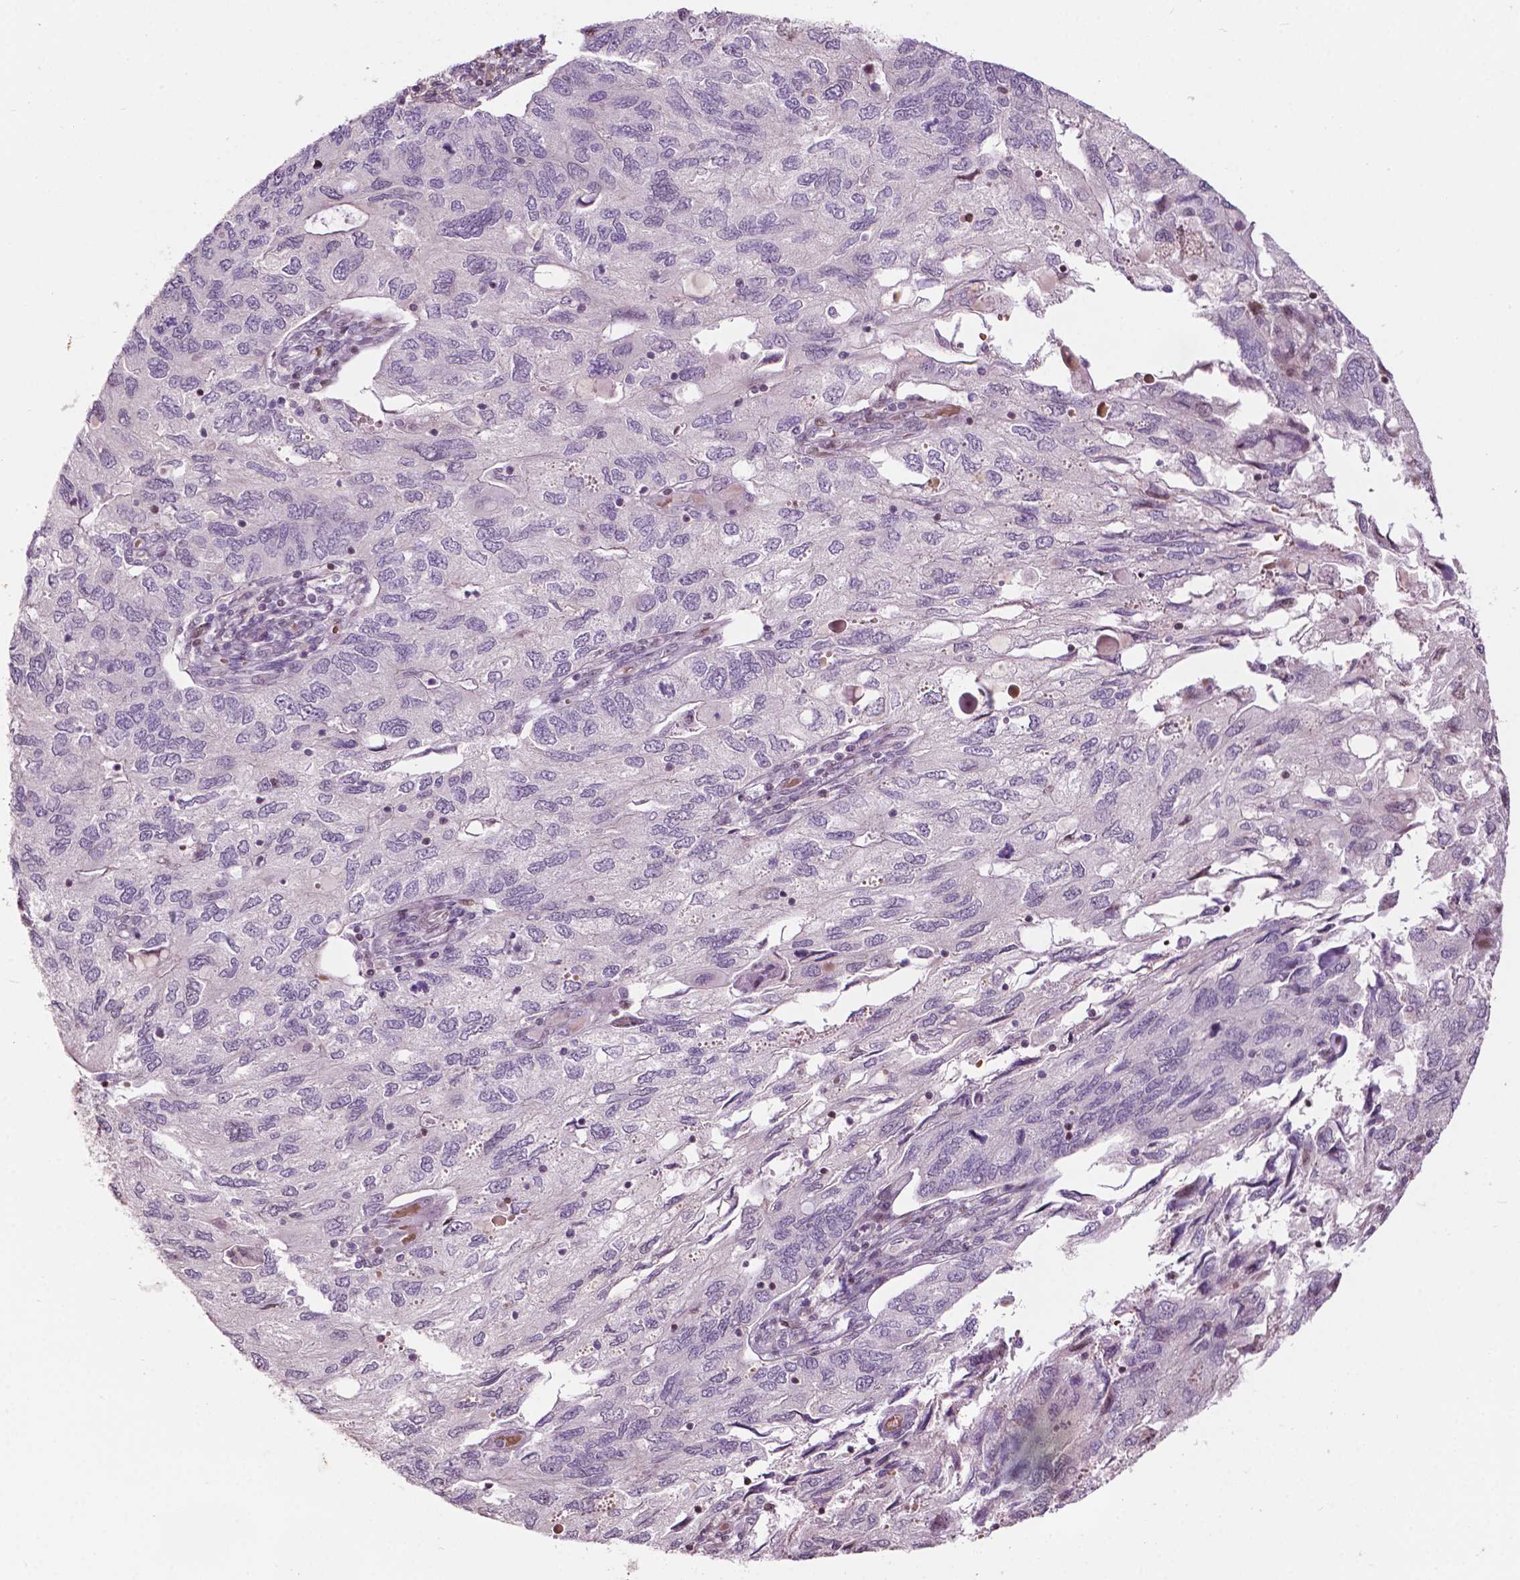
{"staining": {"intensity": "negative", "quantity": "none", "location": "none"}, "tissue": "endometrial cancer", "cell_type": "Tumor cells", "image_type": "cancer", "snomed": [{"axis": "morphology", "description": "Carcinoma, NOS"}, {"axis": "topography", "description": "Uterus"}], "caption": "Tumor cells are negative for brown protein staining in endometrial carcinoma. The staining was performed using DAB (3,3'-diaminobenzidine) to visualize the protein expression in brown, while the nuclei were stained in blue with hematoxylin (Magnification: 20x).", "gene": "PTPN18", "patient": {"sex": "female", "age": 76}}